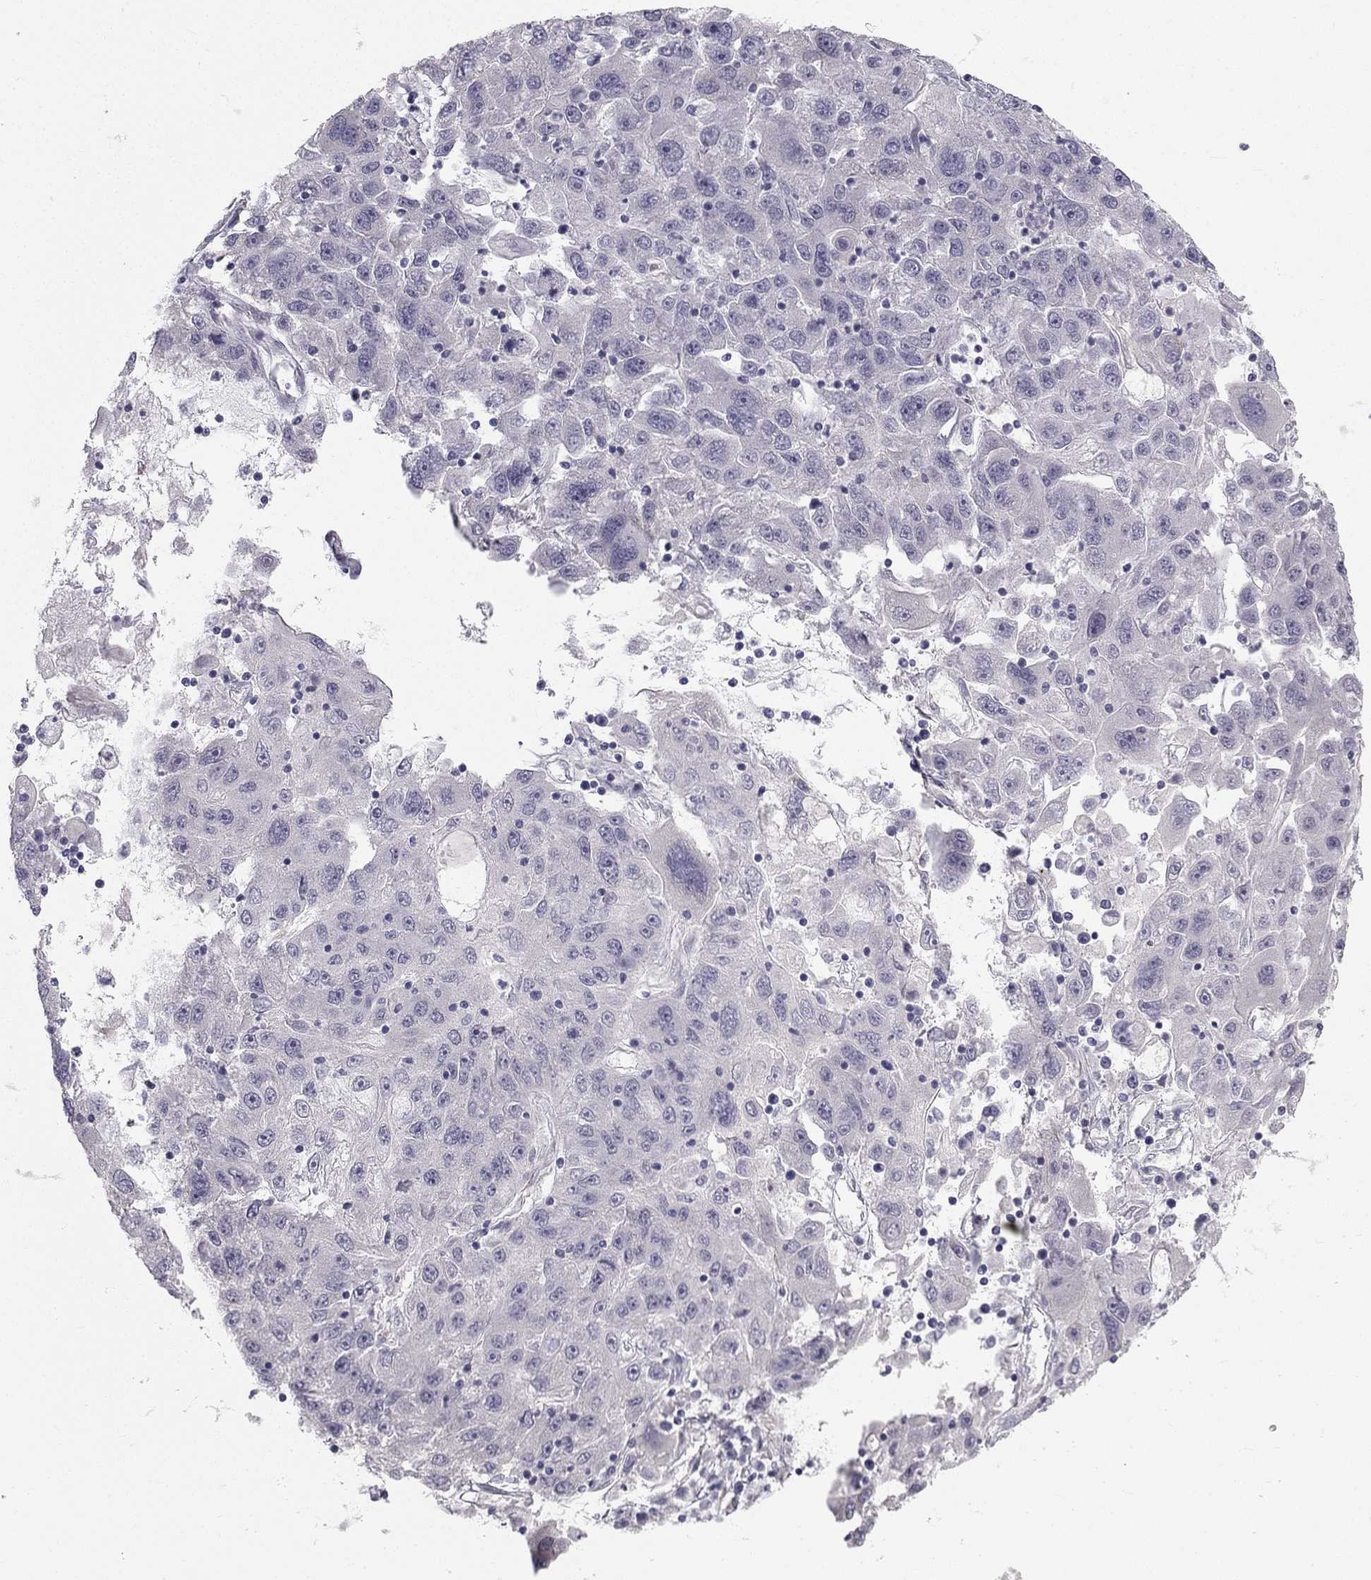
{"staining": {"intensity": "negative", "quantity": "none", "location": "none"}, "tissue": "stomach cancer", "cell_type": "Tumor cells", "image_type": "cancer", "snomed": [{"axis": "morphology", "description": "Adenocarcinoma, NOS"}, {"axis": "topography", "description": "Stomach"}], "caption": "Immunohistochemistry image of neoplastic tissue: human adenocarcinoma (stomach) stained with DAB reveals no significant protein staining in tumor cells. Brightfield microscopy of immunohistochemistry (IHC) stained with DAB (3,3'-diaminobenzidine) (brown) and hematoxylin (blue), captured at high magnification.", "gene": "CCDC40", "patient": {"sex": "male", "age": 56}}